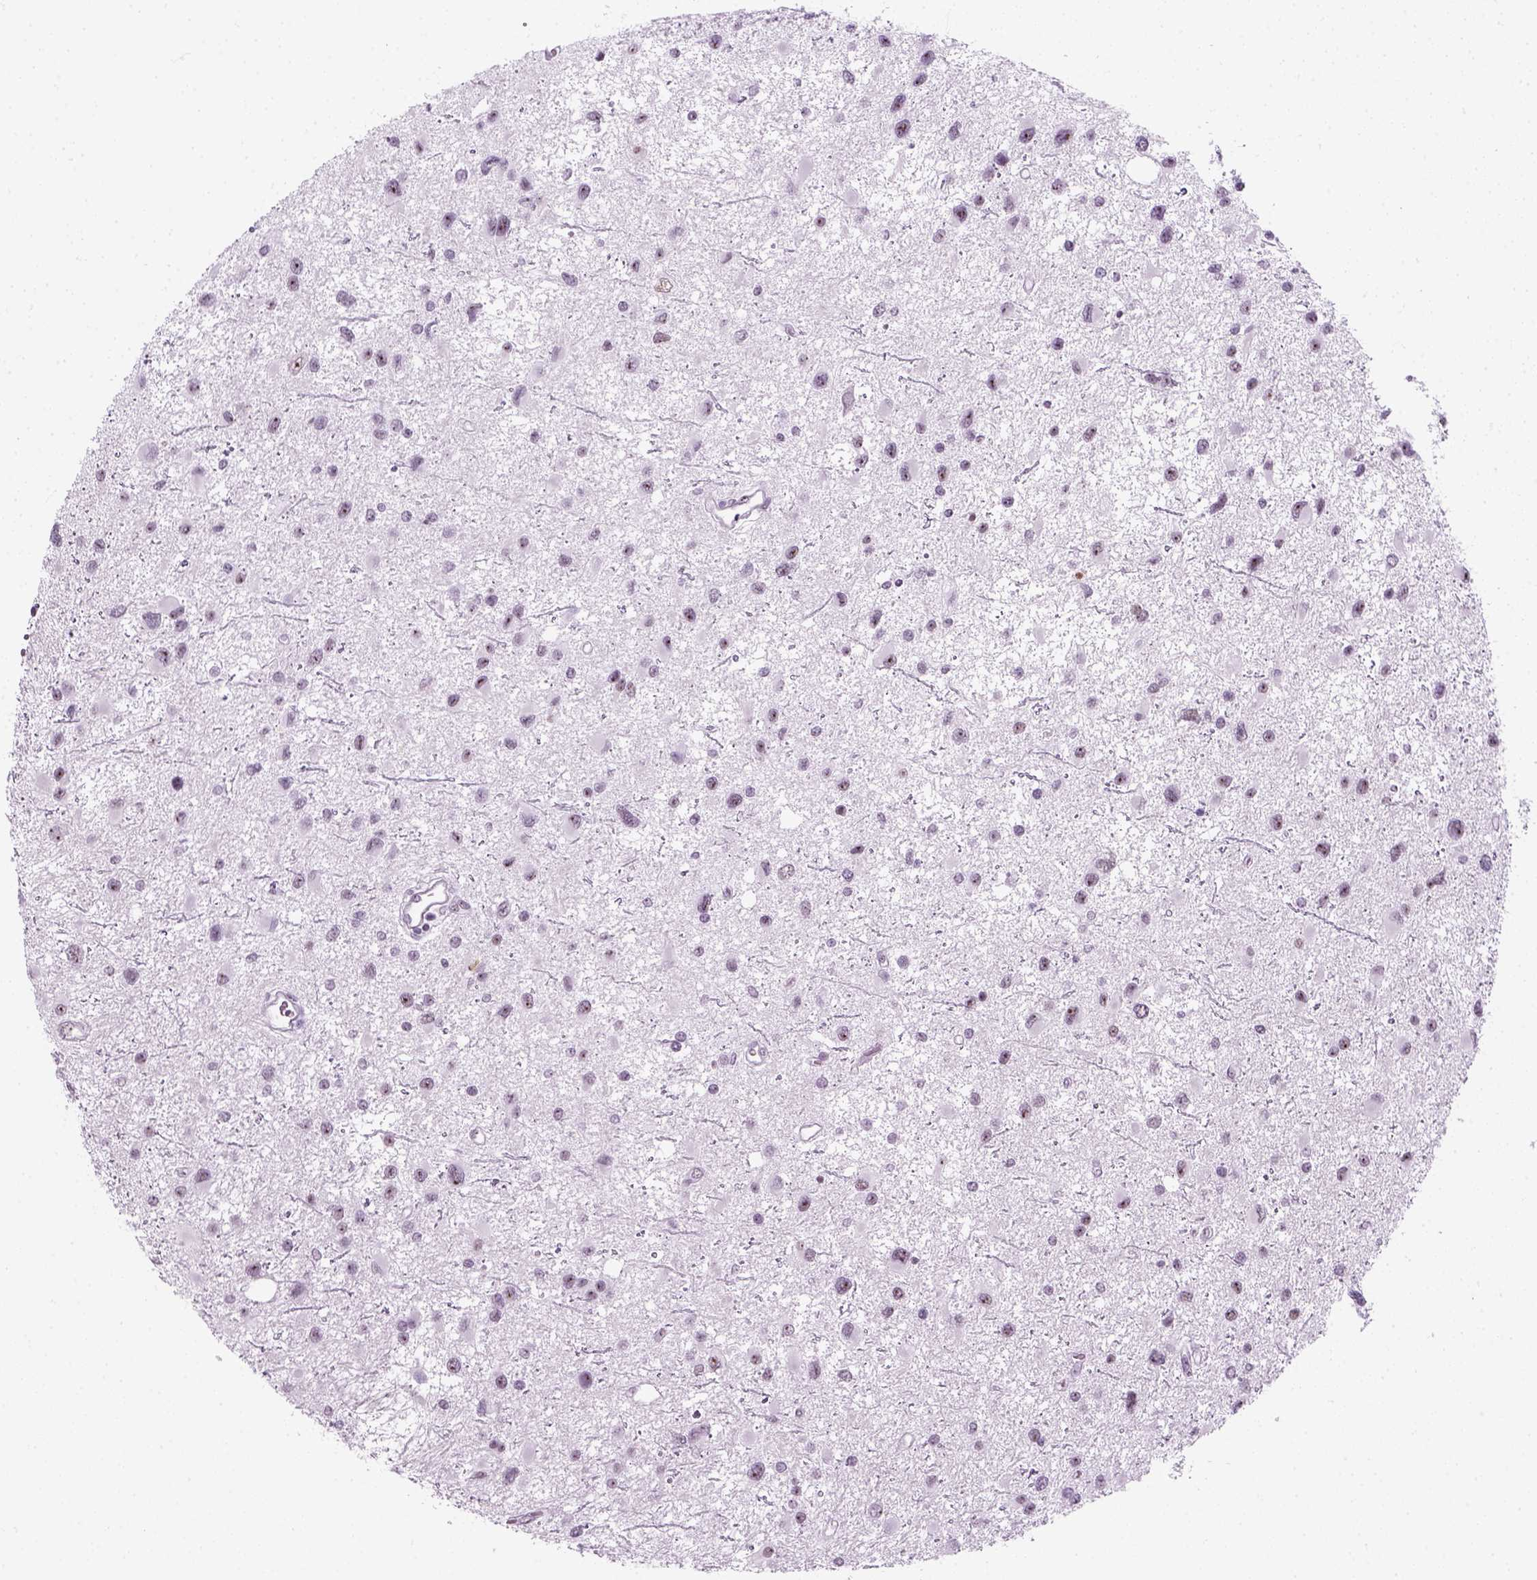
{"staining": {"intensity": "weak", "quantity": "25%-75%", "location": "nuclear"}, "tissue": "glioma", "cell_type": "Tumor cells", "image_type": "cancer", "snomed": [{"axis": "morphology", "description": "Glioma, malignant, Low grade"}, {"axis": "topography", "description": "Brain"}], "caption": "This photomicrograph exhibits IHC staining of glioma, with low weak nuclear expression in about 25%-75% of tumor cells.", "gene": "ZNF865", "patient": {"sex": "female", "age": 32}}